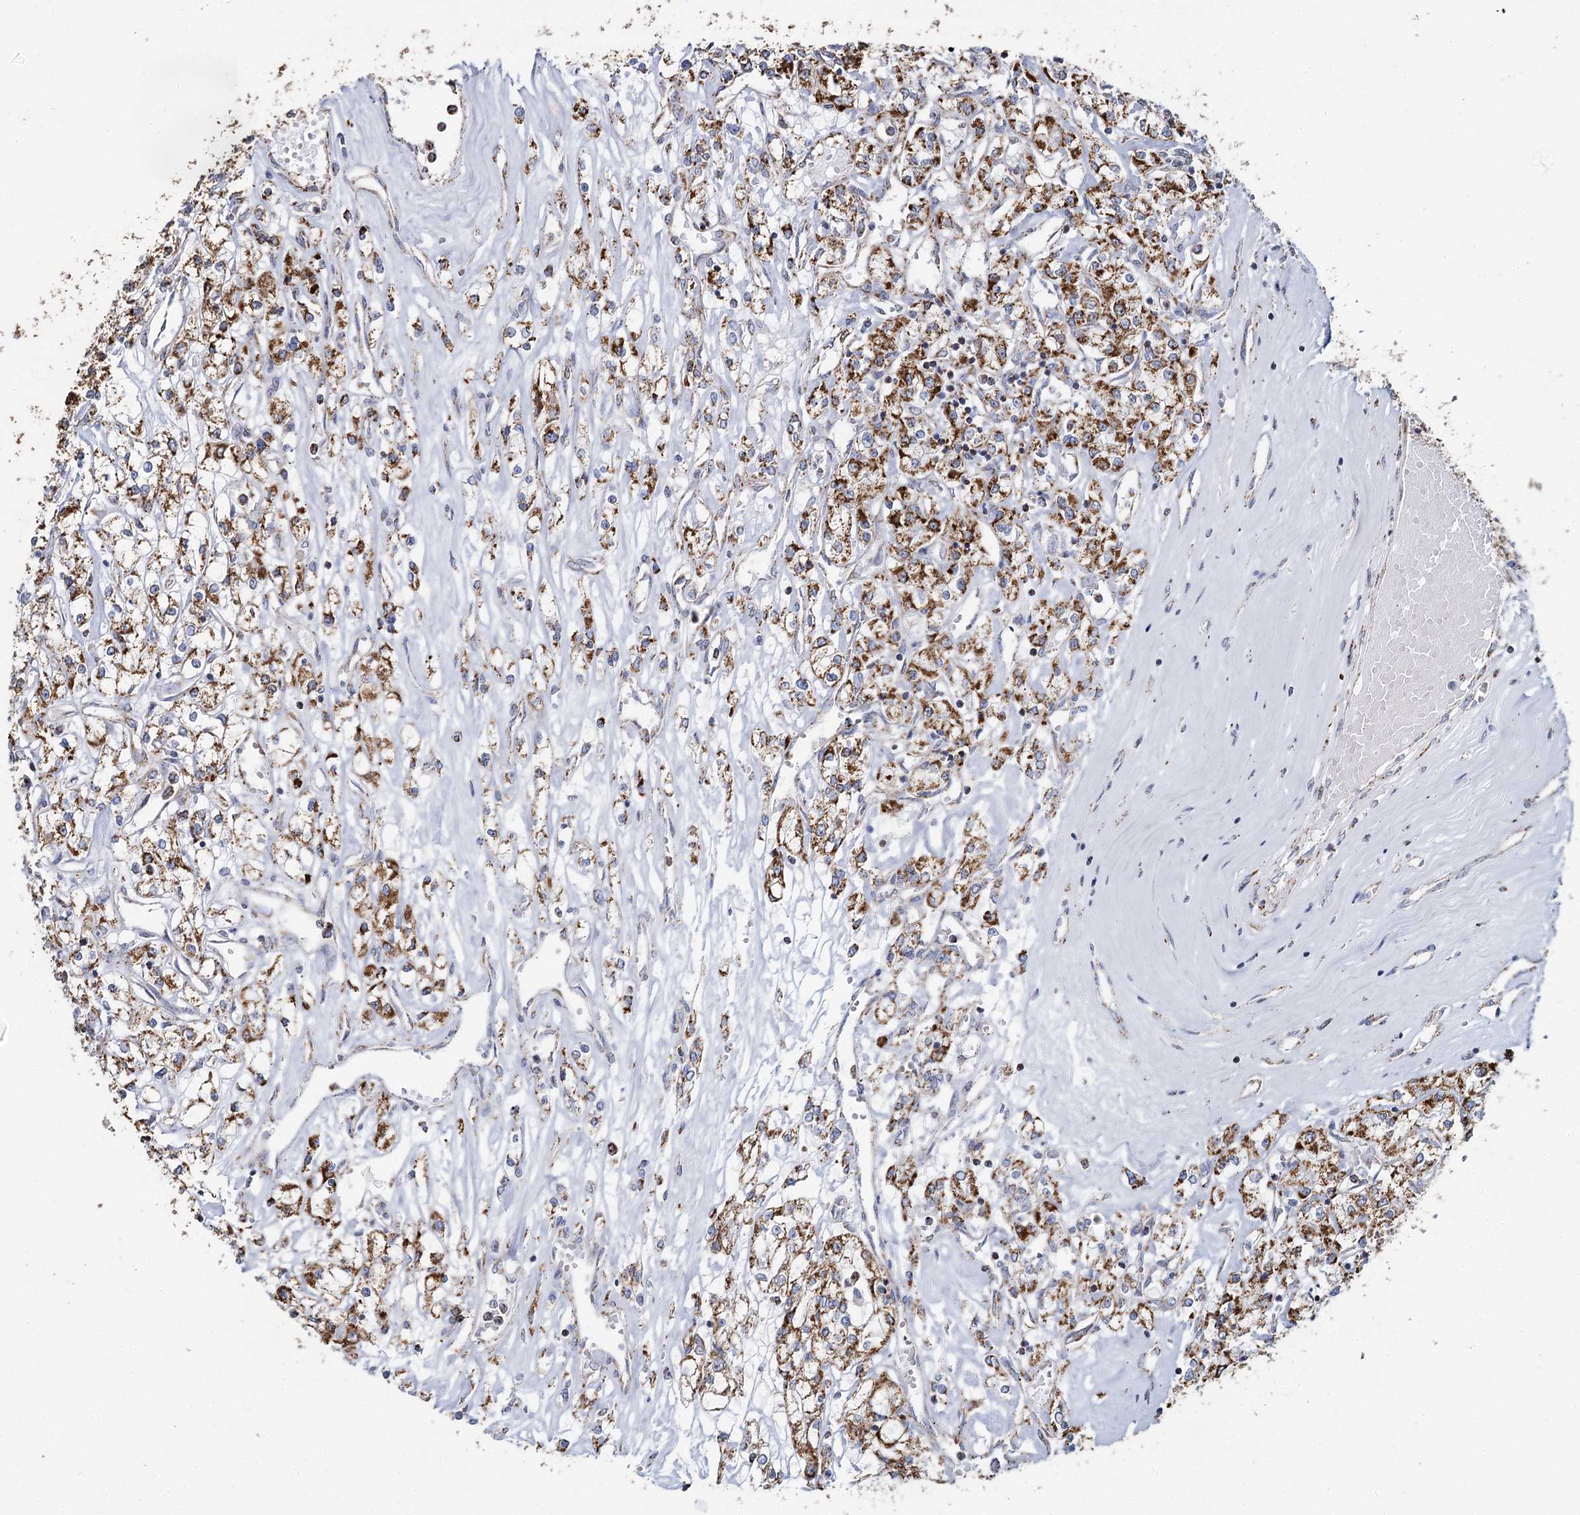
{"staining": {"intensity": "strong", "quantity": ">75%", "location": "cytoplasmic/membranous"}, "tissue": "renal cancer", "cell_type": "Tumor cells", "image_type": "cancer", "snomed": [{"axis": "morphology", "description": "Adenocarcinoma, NOS"}, {"axis": "topography", "description": "Kidney"}], "caption": "Strong cytoplasmic/membranous positivity for a protein is seen in about >75% of tumor cells of renal adenocarcinoma using immunohistochemistry (IHC).", "gene": "MRPL44", "patient": {"sex": "female", "age": 59}}